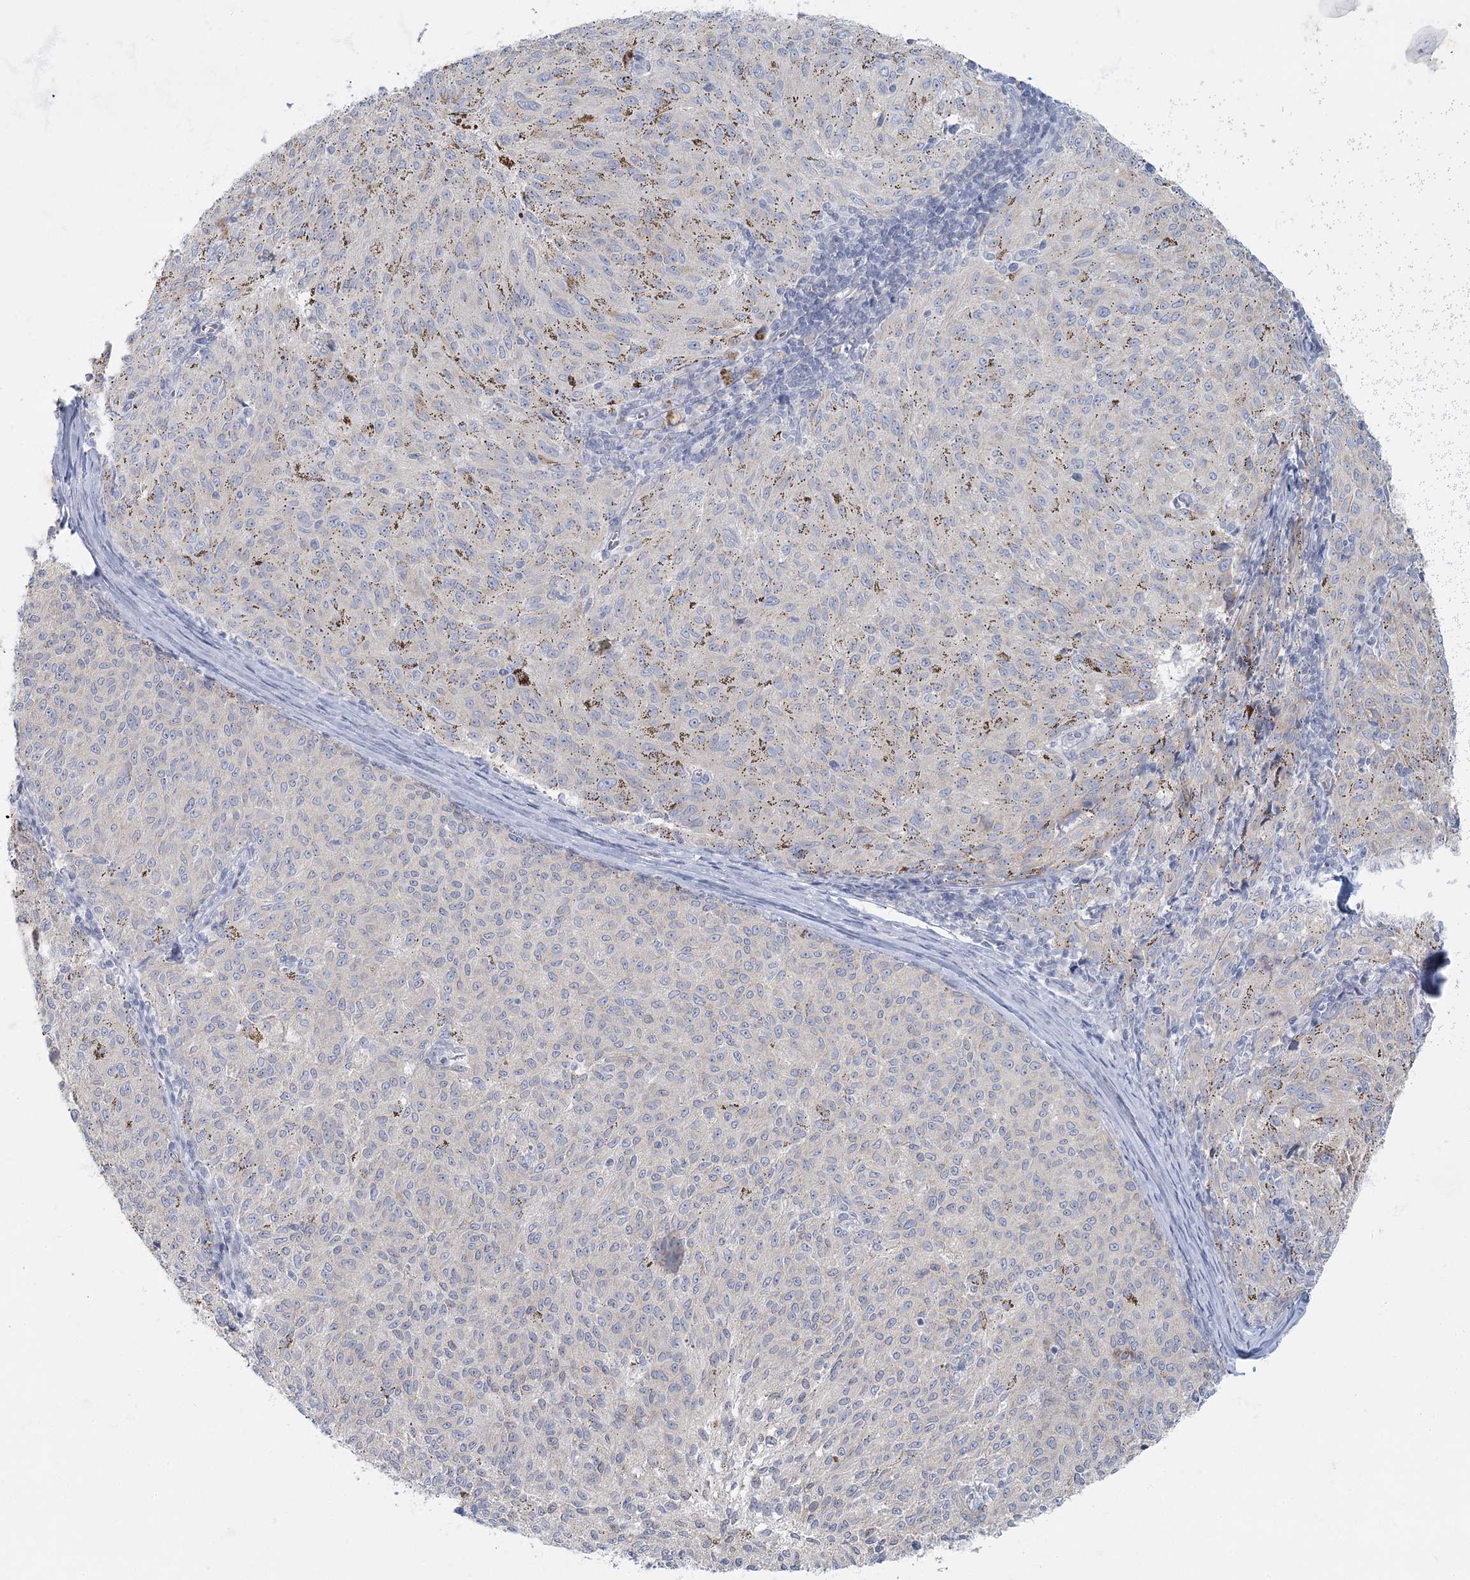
{"staining": {"intensity": "negative", "quantity": "none", "location": "none"}, "tissue": "melanoma", "cell_type": "Tumor cells", "image_type": "cancer", "snomed": [{"axis": "morphology", "description": "Malignant melanoma, NOS"}, {"axis": "topography", "description": "Skin"}], "caption": "Melanoma was stained to show a protein in brown. There is no significant positivity in tumor cells. The staining is performed using DAB brown chromogen with nuclei counter-stained in using hematoxylin.", "gene": "FAM110C", "patient": {"sex": "female", "age": 72}}